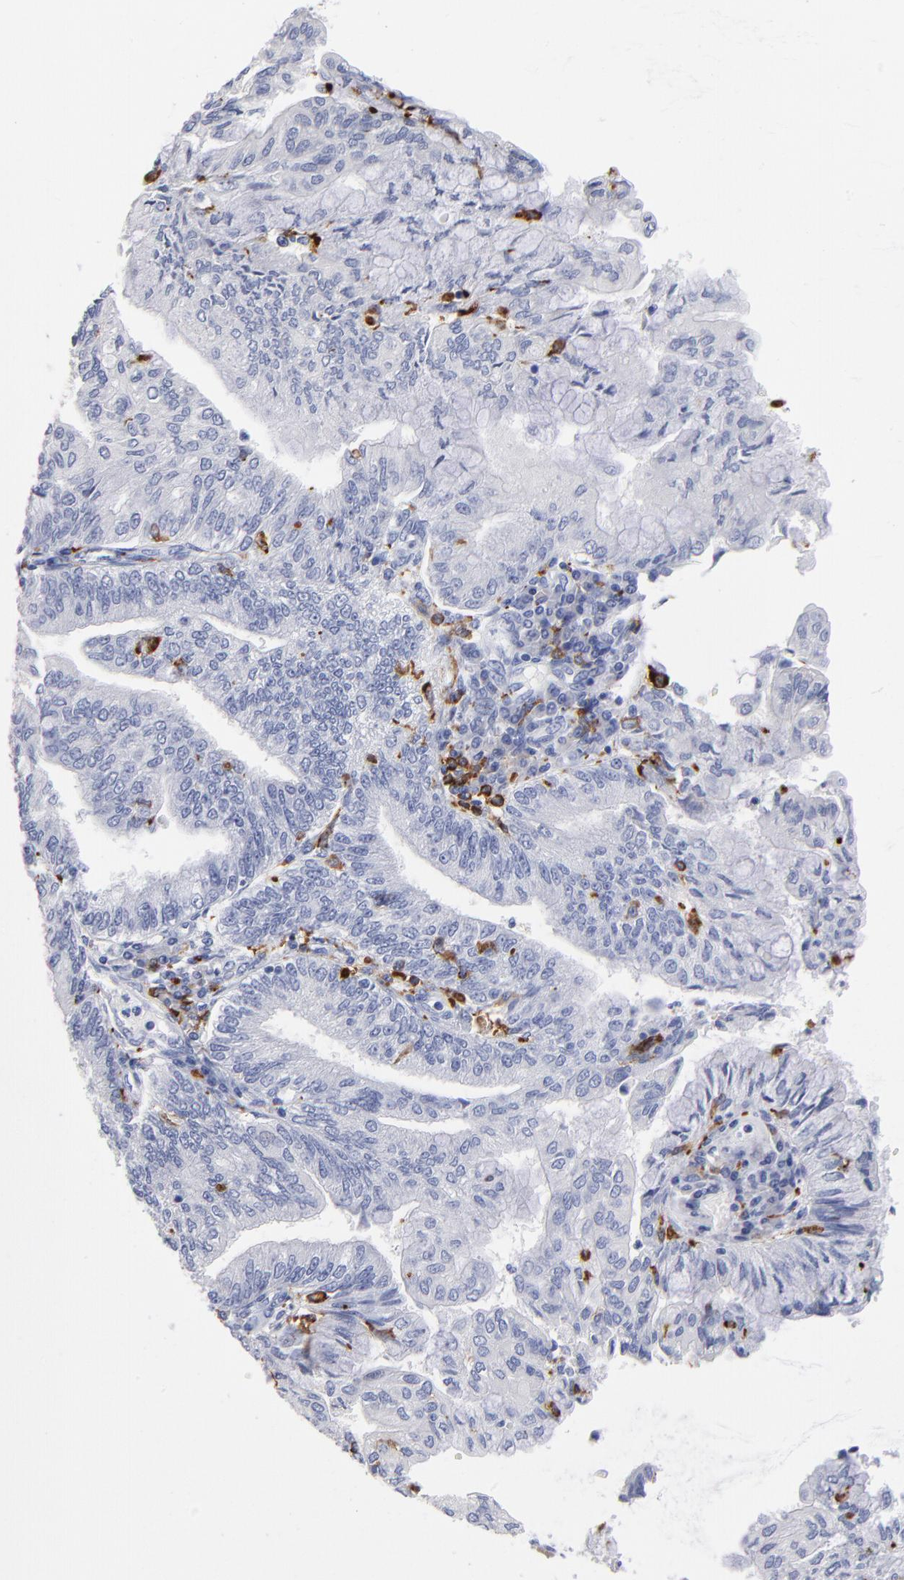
{"staining": {"intensity": "negative", "quantity": "none", "location": "none"}, "tissue": "endometrial cancer", "cell_type": "Tumor cells", "image_type": "cancer", "snomed": [{"axis": "morphology", "description": "Adenocarcinoma, NOS"}, {"axis": "topography", "description": "Endometrium"}], "caption": "The photomicrograph displays no staining of tumor cells in endometrial cancer (adenocarcinoma).", "gene": "CD180", "patient": {"sex": "female", "age": 59}}